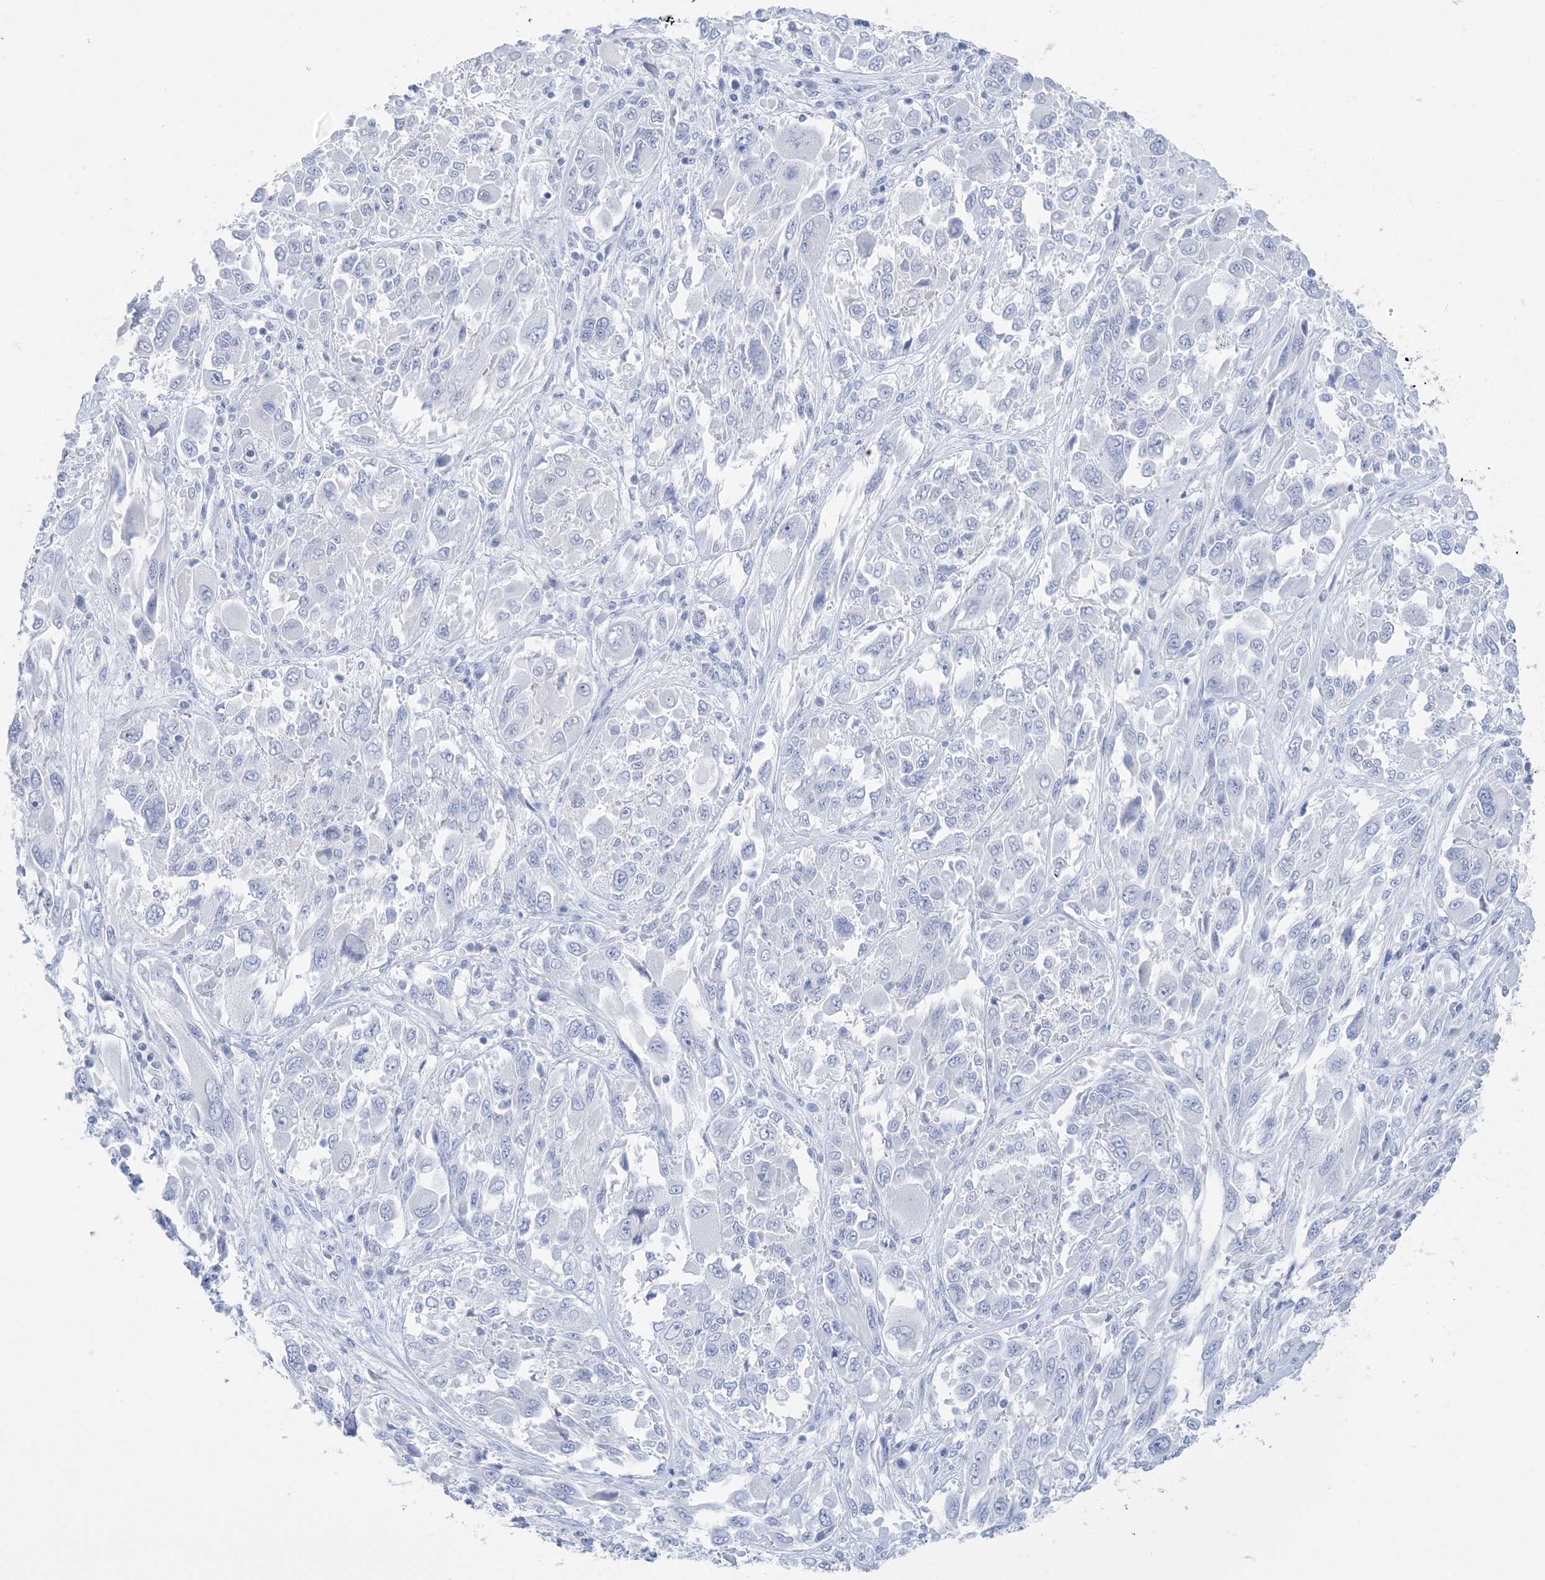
{"staining": {"intensity": "negative", "quantity": "none", "location": "none"}, "tissue": "melanoma", "cell_type": "Tumor cells", "image_type": "cancer", "snomed": [{"axis": "morphology", "description": "Malignant melanoma, NOS"}, {"axis": "topography", "description": "Skin"}], "caption": "A high-resolution image shows immunohistochemistry staining of malignant melanoma, which displays no significant positivity in tumor cells.", "gene": "SH3YL1", "patient": {"sex": "female", "age": 91}}